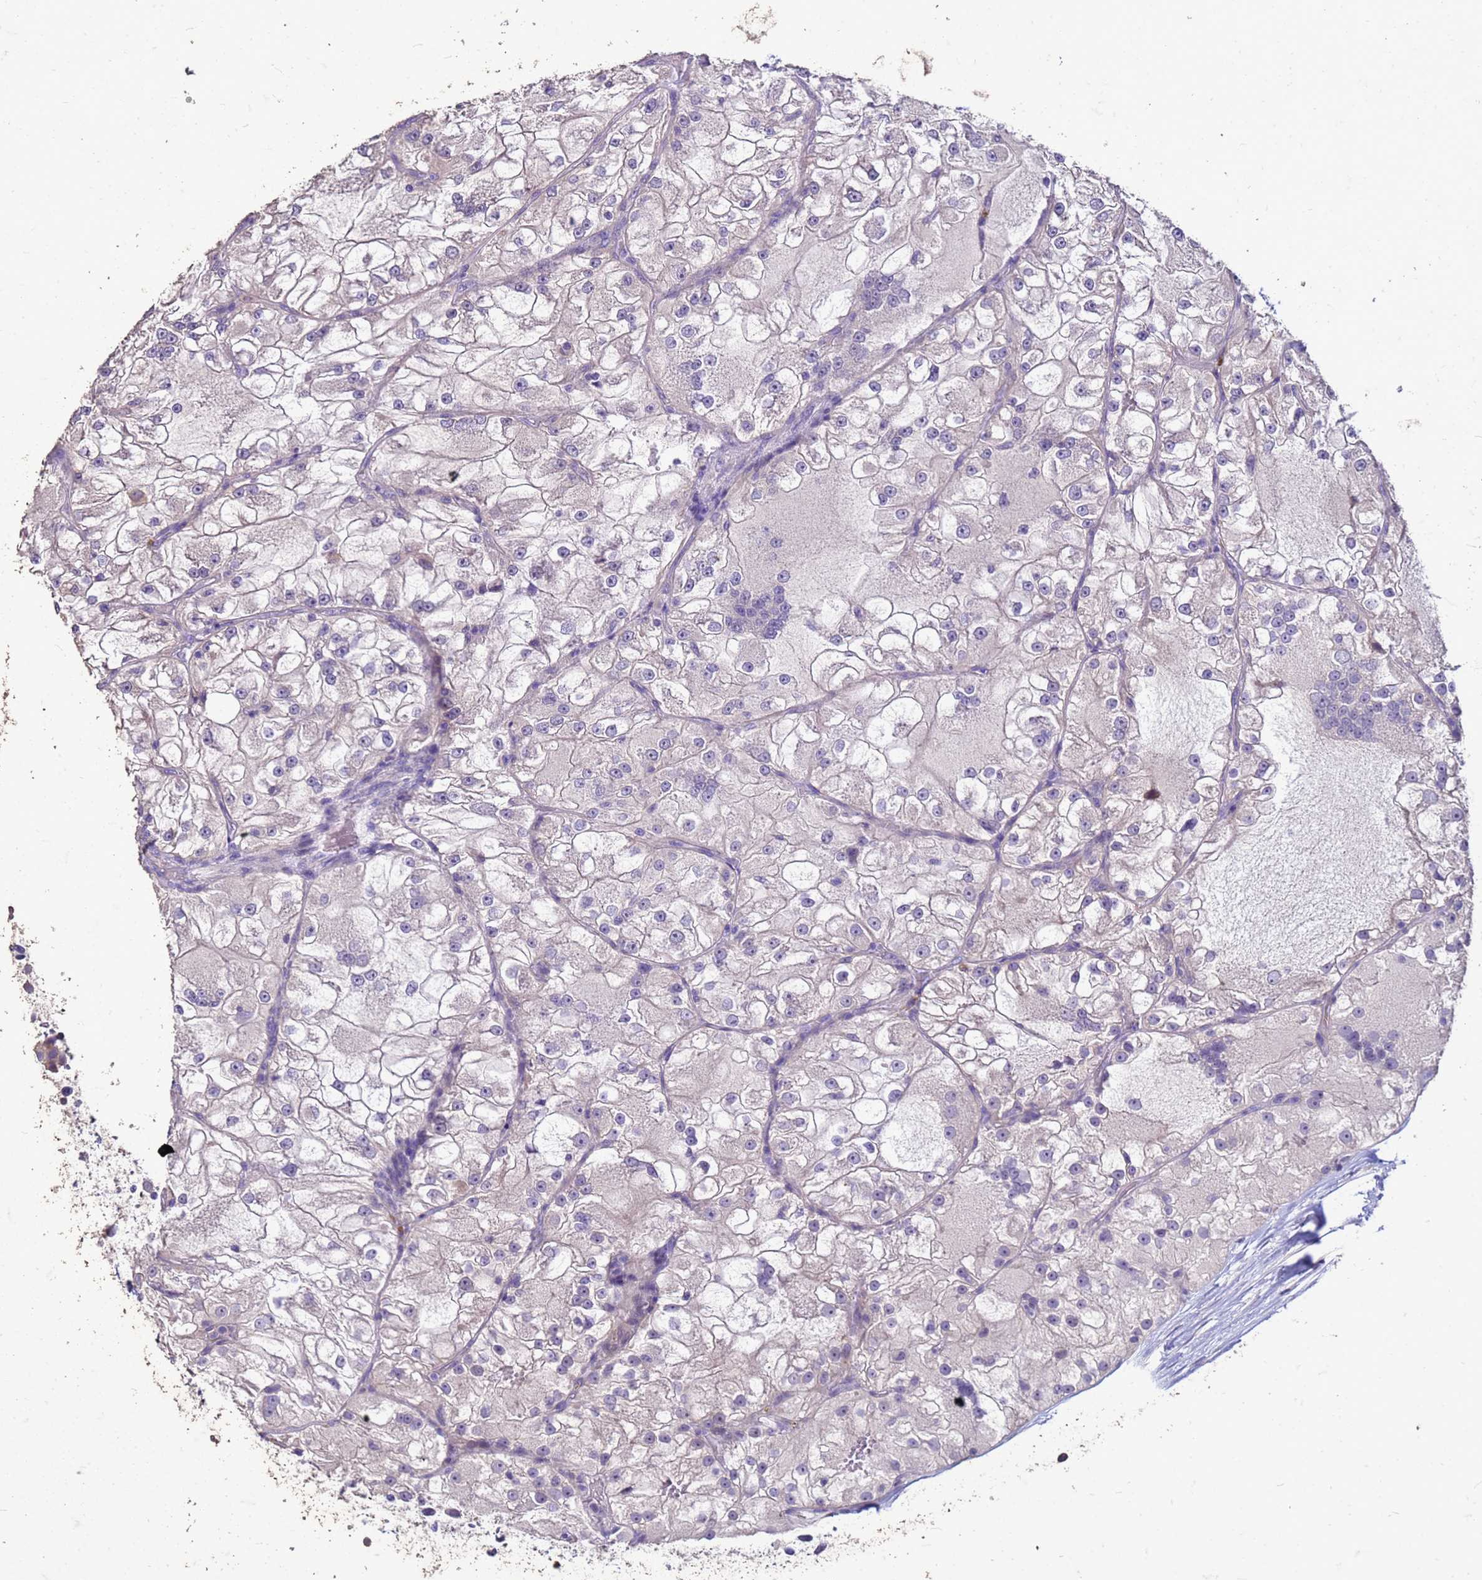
{"staining": {"intensity": "negative", "quantity": "none", "location": "none"}, "tissue": "renal cancer", "cell_type": "Tumor cells", "image_type": "cancer", "snomed": [{"axis": "morphology", "description": "Adenocarcinoma, NOS"}, {"axis": "topography", "description": "Kidney"}], "caption": "Renal adenocarcinoma was stained to show a protein in brown. There is no significant positivity in tumor cells. (DAB immunohistochemistry visualized using brightfield microscopy, high magnification).", "gene": "FAM184B", "patient": {"sex": "female", "age": 72}}